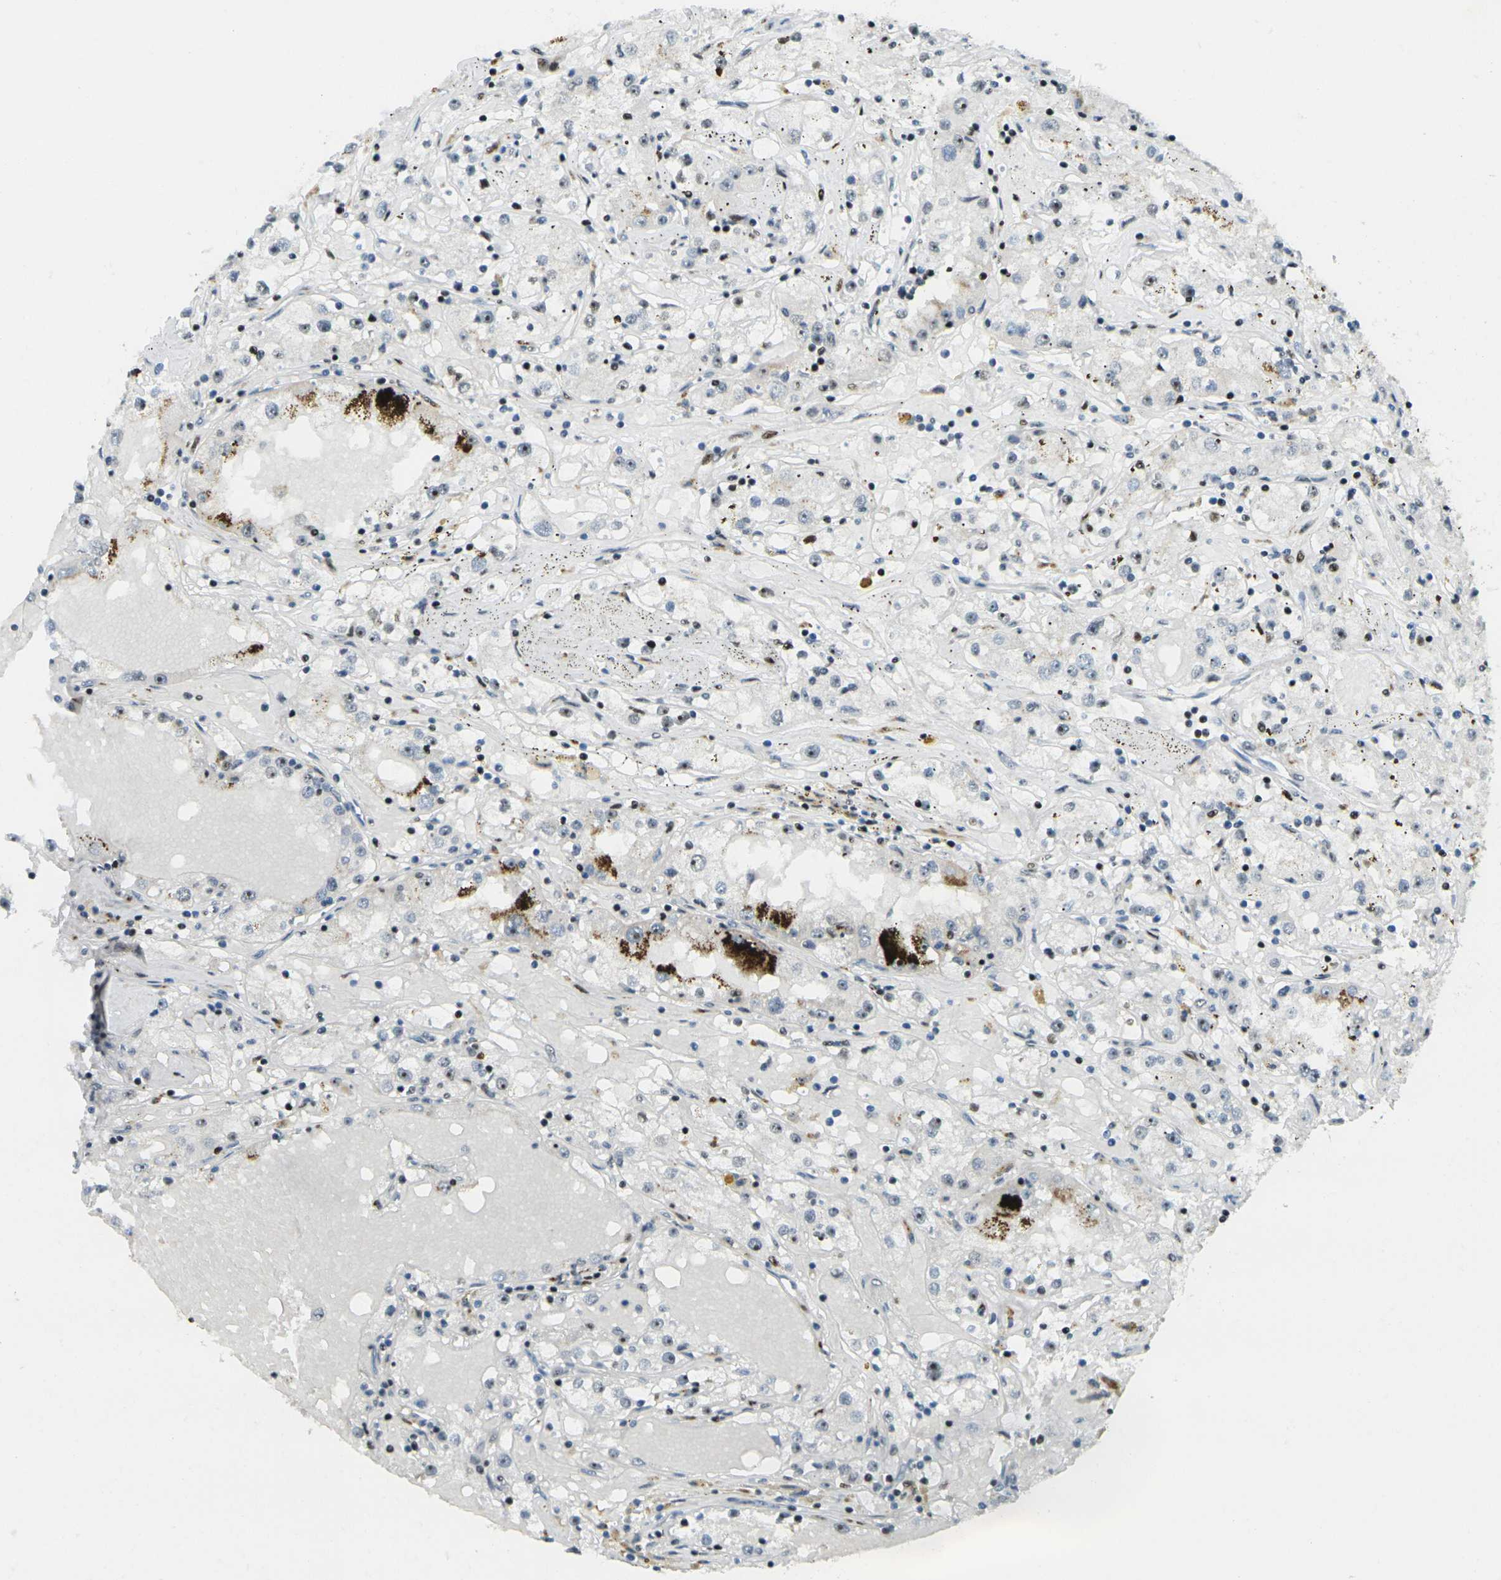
{"staining": {"intensity": "moderate", "quantity": "<25%", "location": "nuclear"}, "tissue": "renal cancer", "cell_type": "Tumor cells", "image_type": "cancer", "snomed": [{"axis": "morphology", "description": "Adenocarcinoma, NOS"}, {"axis": "topography", "description": "Kidney"}], "caption": "Tumor cells show moderate nuclear positivity in about <25% of cells in renal cancer.", "gene": "UBE2C", "patient": {"sex": "male", "age": 56}}